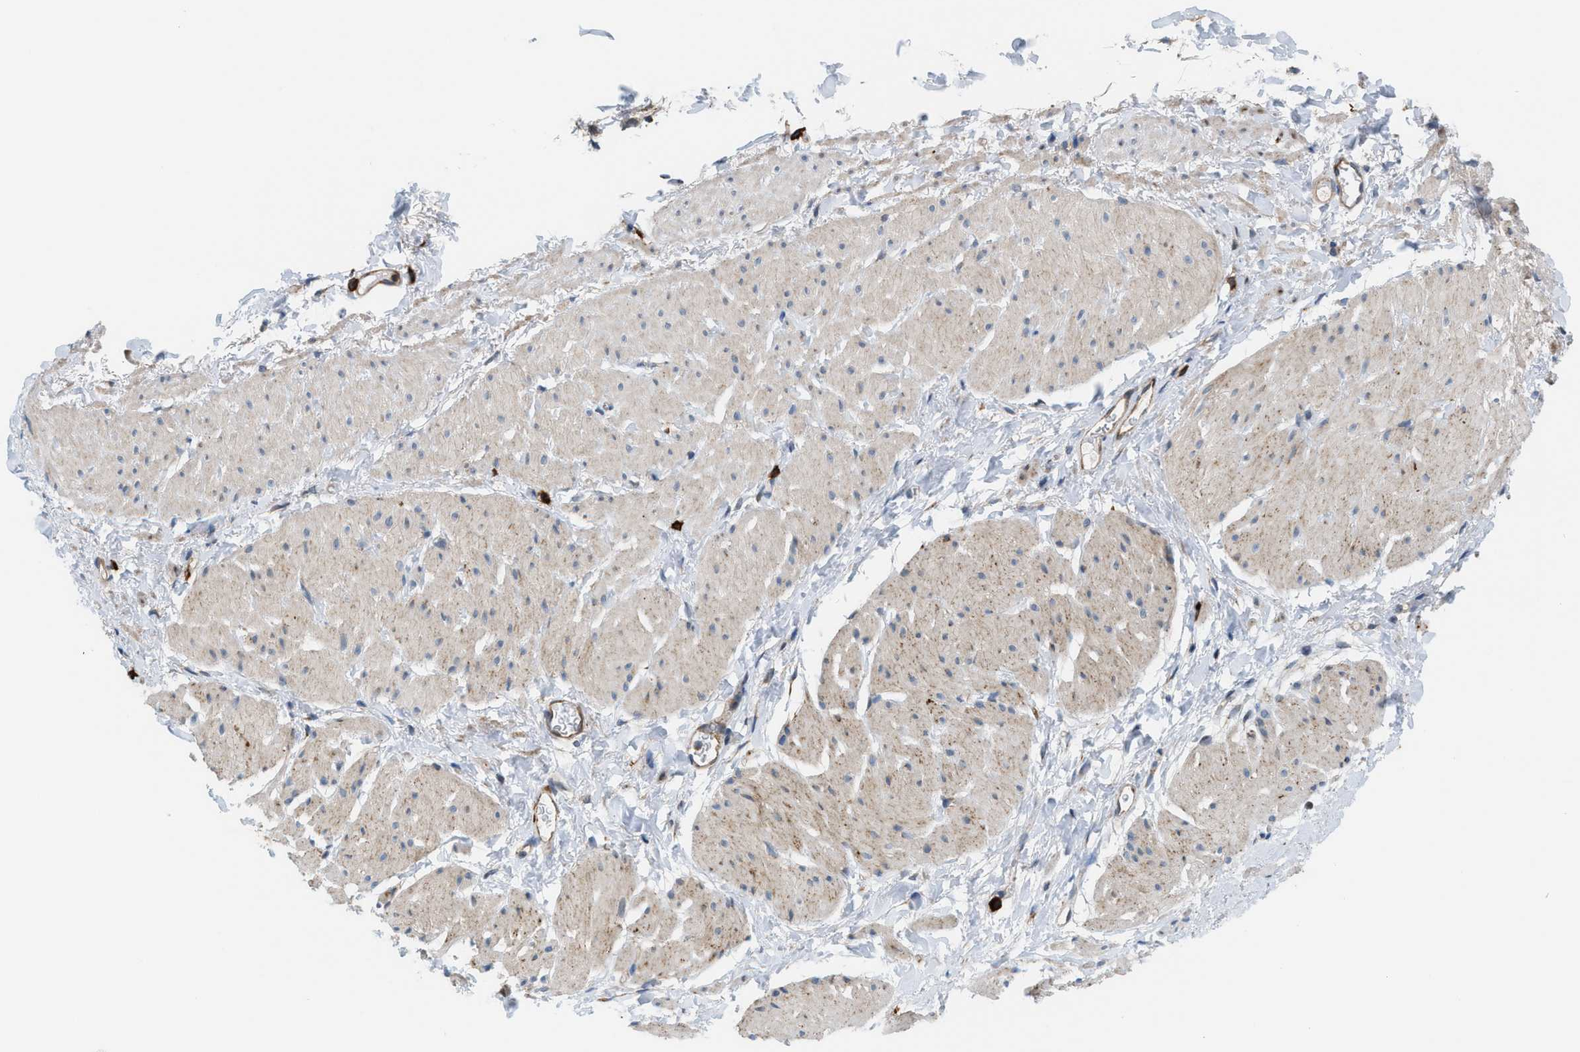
{"staining": {"intensity": "weak", "quantity": ">75%", "location": "cytoplasmic/membranous"}, "tissue": "smooth muscle", "cell_type": "Smooth muscle cells", "image_type": "normal", "snomed": [{"axis": "morphology", "description": "Normal tissue, NOS"}, {"axis": "topography", "description": "Smooth muscle"}], "caption": "Protein expression analysis of normal human smooth muscle reveals weak cytoplasmic/membranous staining in approximately >75% of smooth muscle cells.", "gene": "PDCL", "patient": {"sex": "male", "age": 16}}